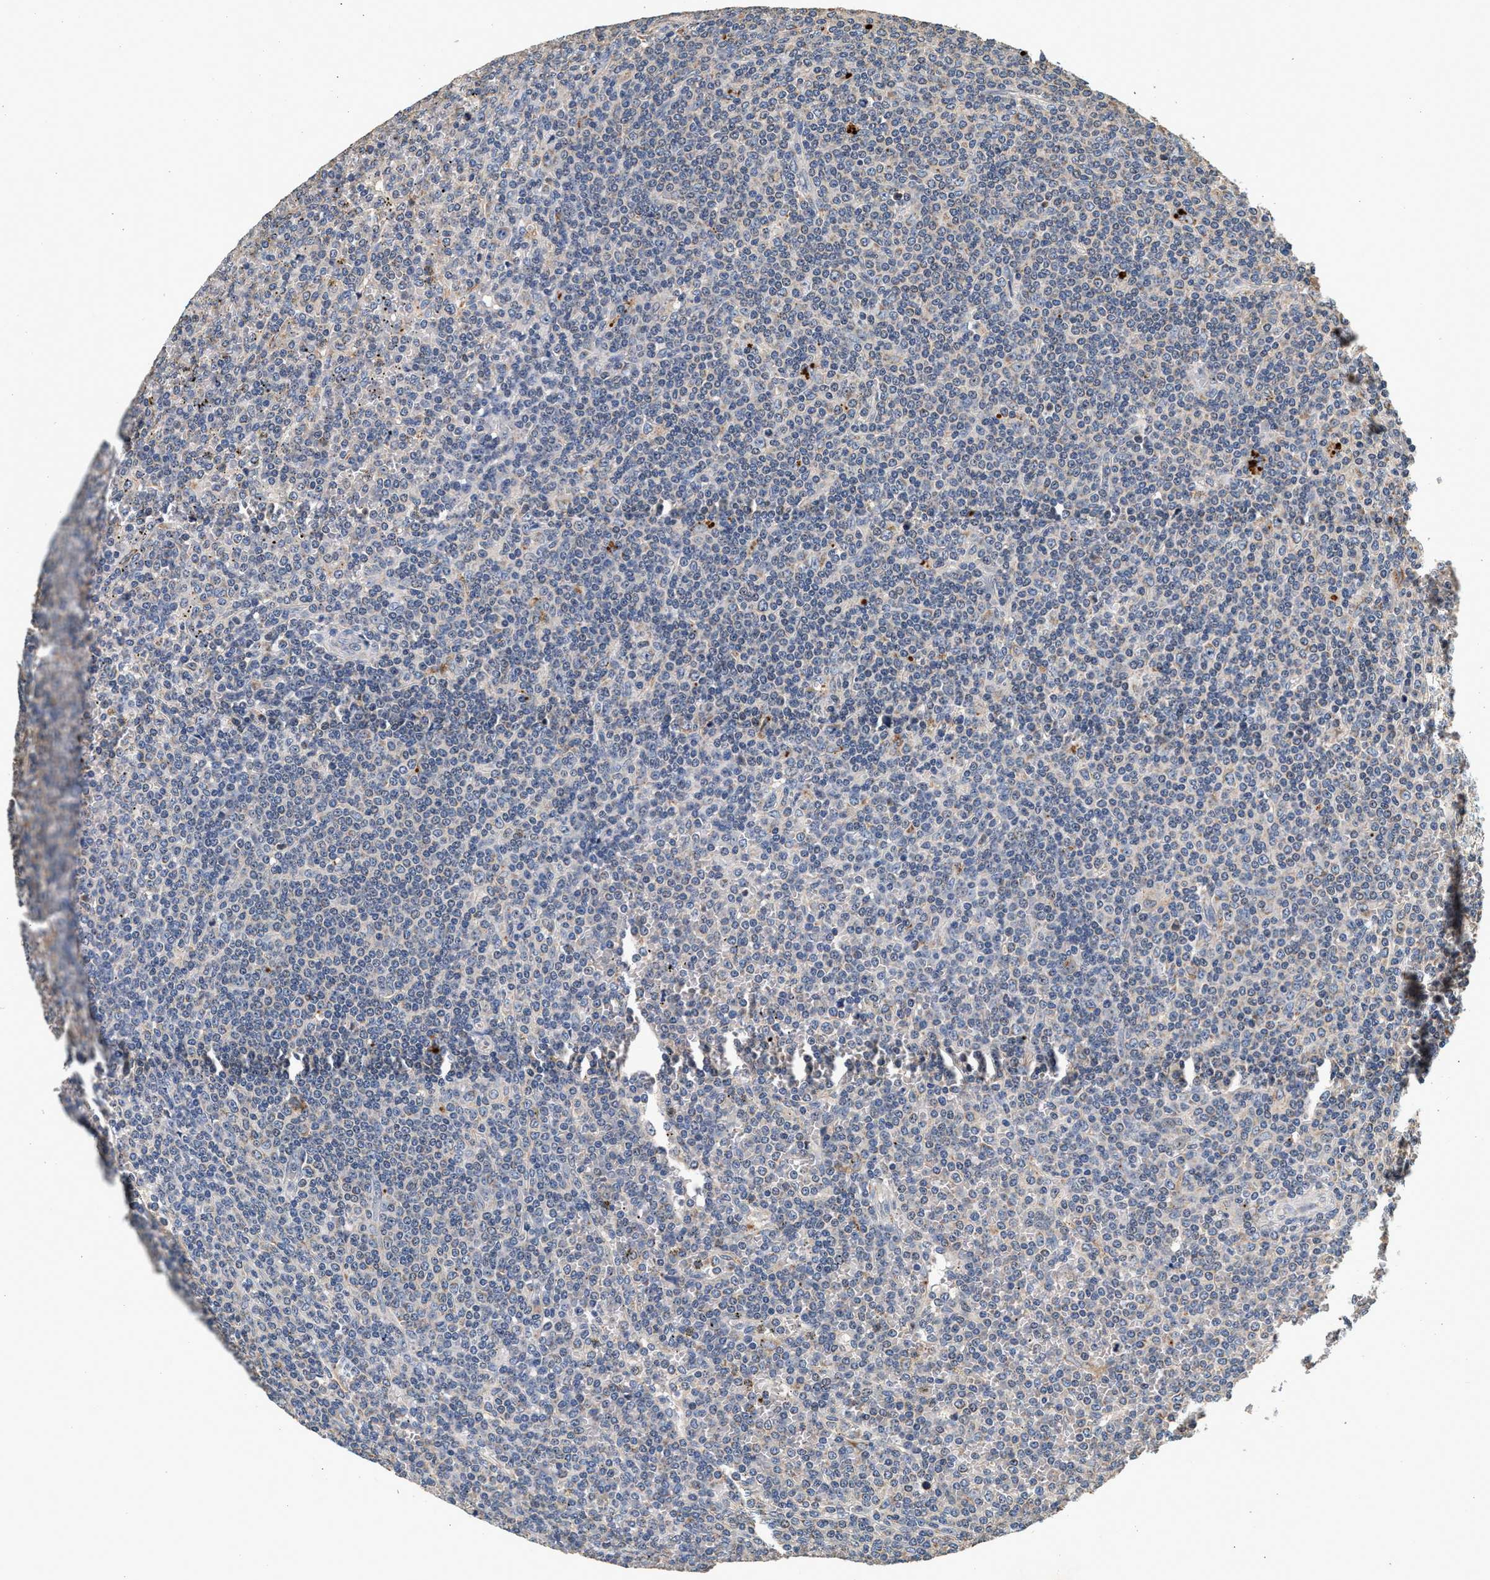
{"staining": {"intensity": "negative", "quantity": "none", "location": "none"}, "tissue": "lymphoma", "cell_type": "Tumor cells", "image_type": "cancer", "snomed": [{"axis": "morphology", "description": "Malignant lymphoma, non-Hodgkin's type, Low grade"}, {"axis": "topography", "description": "Spleen"}], "caption": "Protein analysis of low-grade malignant lymphoma, non-Hodgkin's type reveals no significant expression in tumor cells.", "gene": "PTGR3", "patient": {"sex": "female", "age": 19}}